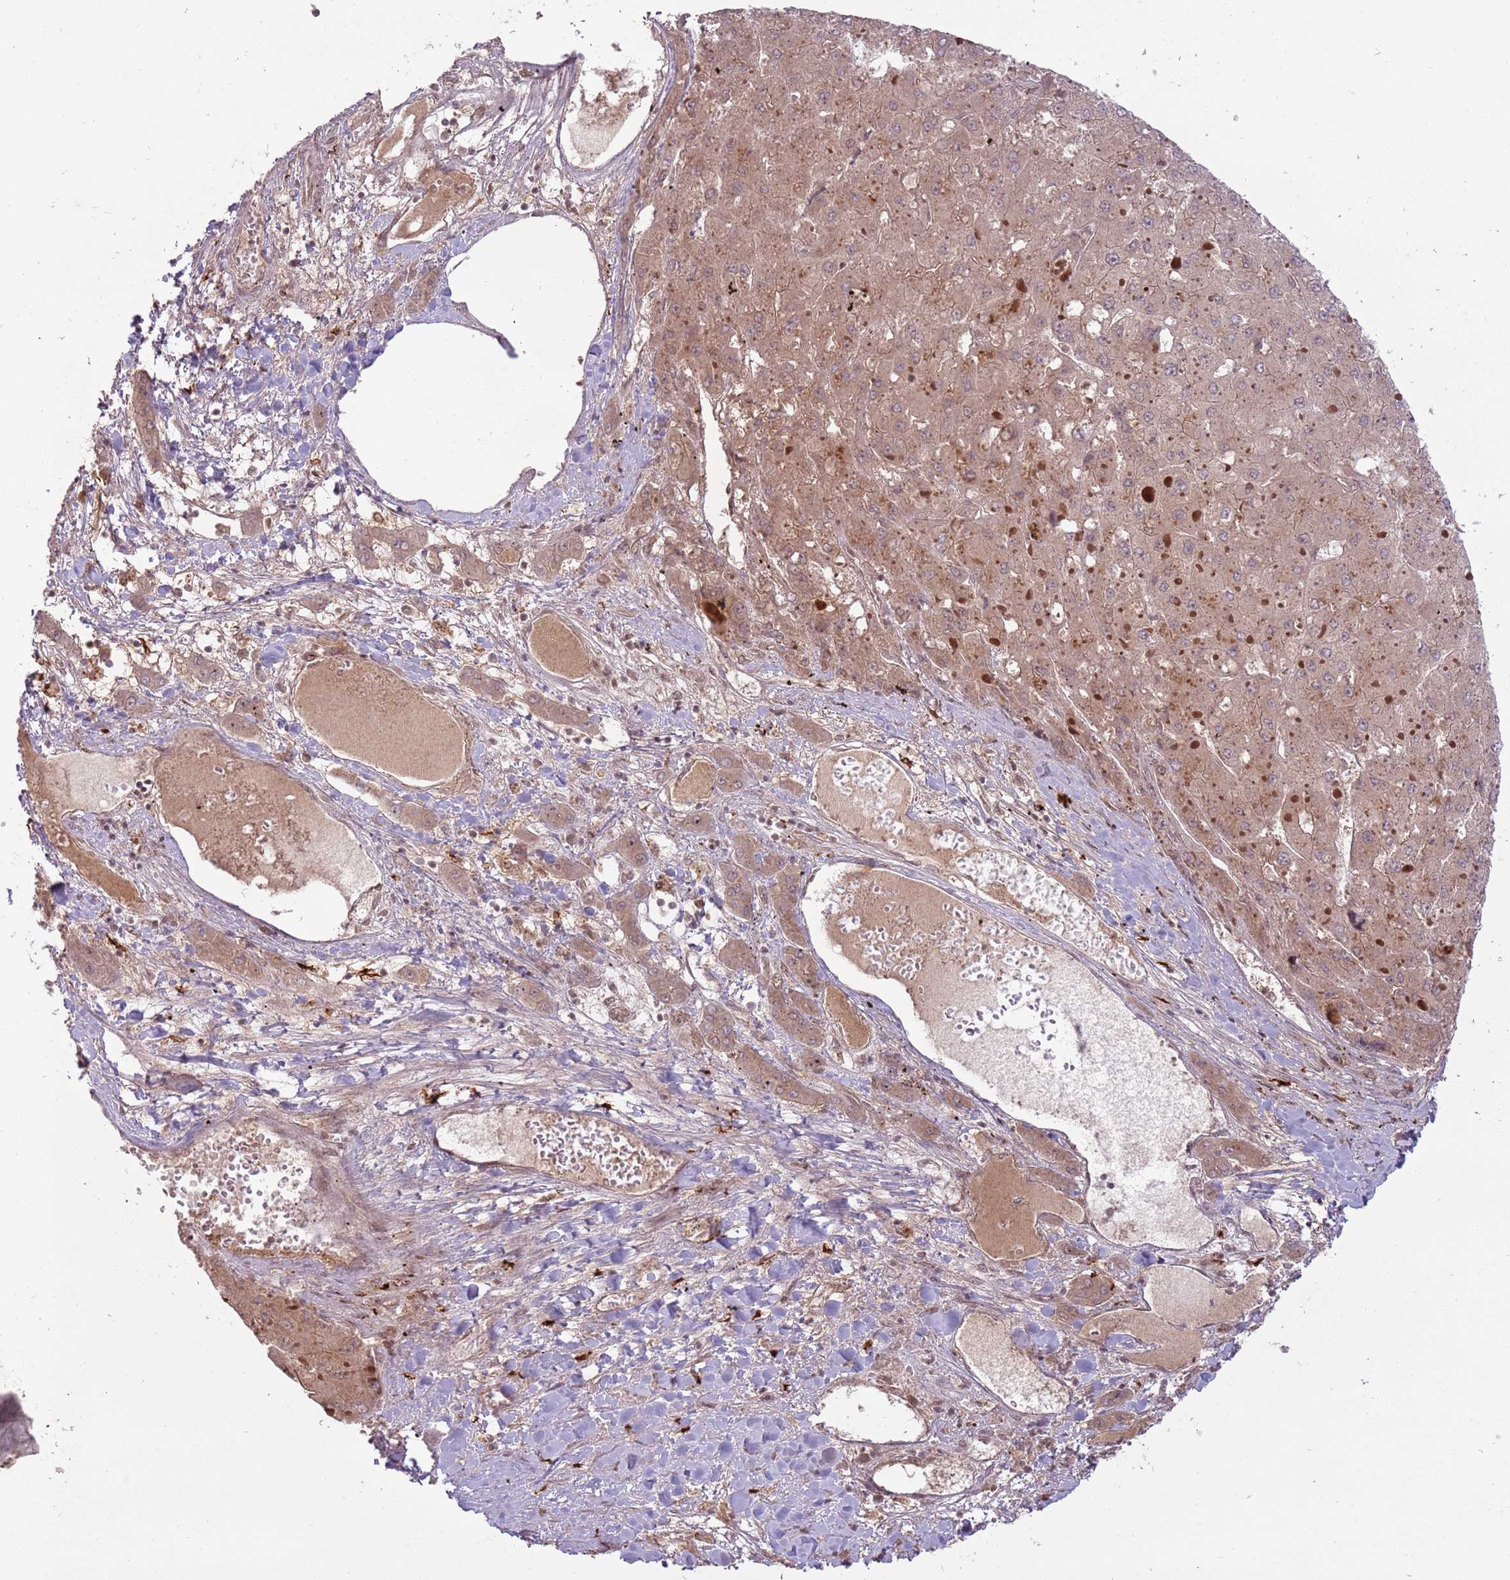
{"staining": {"intensity": "moderate", "quantity": ">75%", "location": "cytoplasmic/membranous"}, "tissue": "liver cancer", "cell_type": "Tumor cells", "image_type": "cancer", "snomed": [{"axis": "morphology", "description": "Carcinoma, Hepatocellular, NOS"}, {"axis": "topography", "description": "Liver"}], "caption": "Approximately >75% of tumor cells in liver cancer demonstrate moderate cytoplasmic/membranous protein staining as visualized by brown immunohistochemical staining.", "gene": "ADAMTS3", "patient": {"sex": "female", "age": 73}}